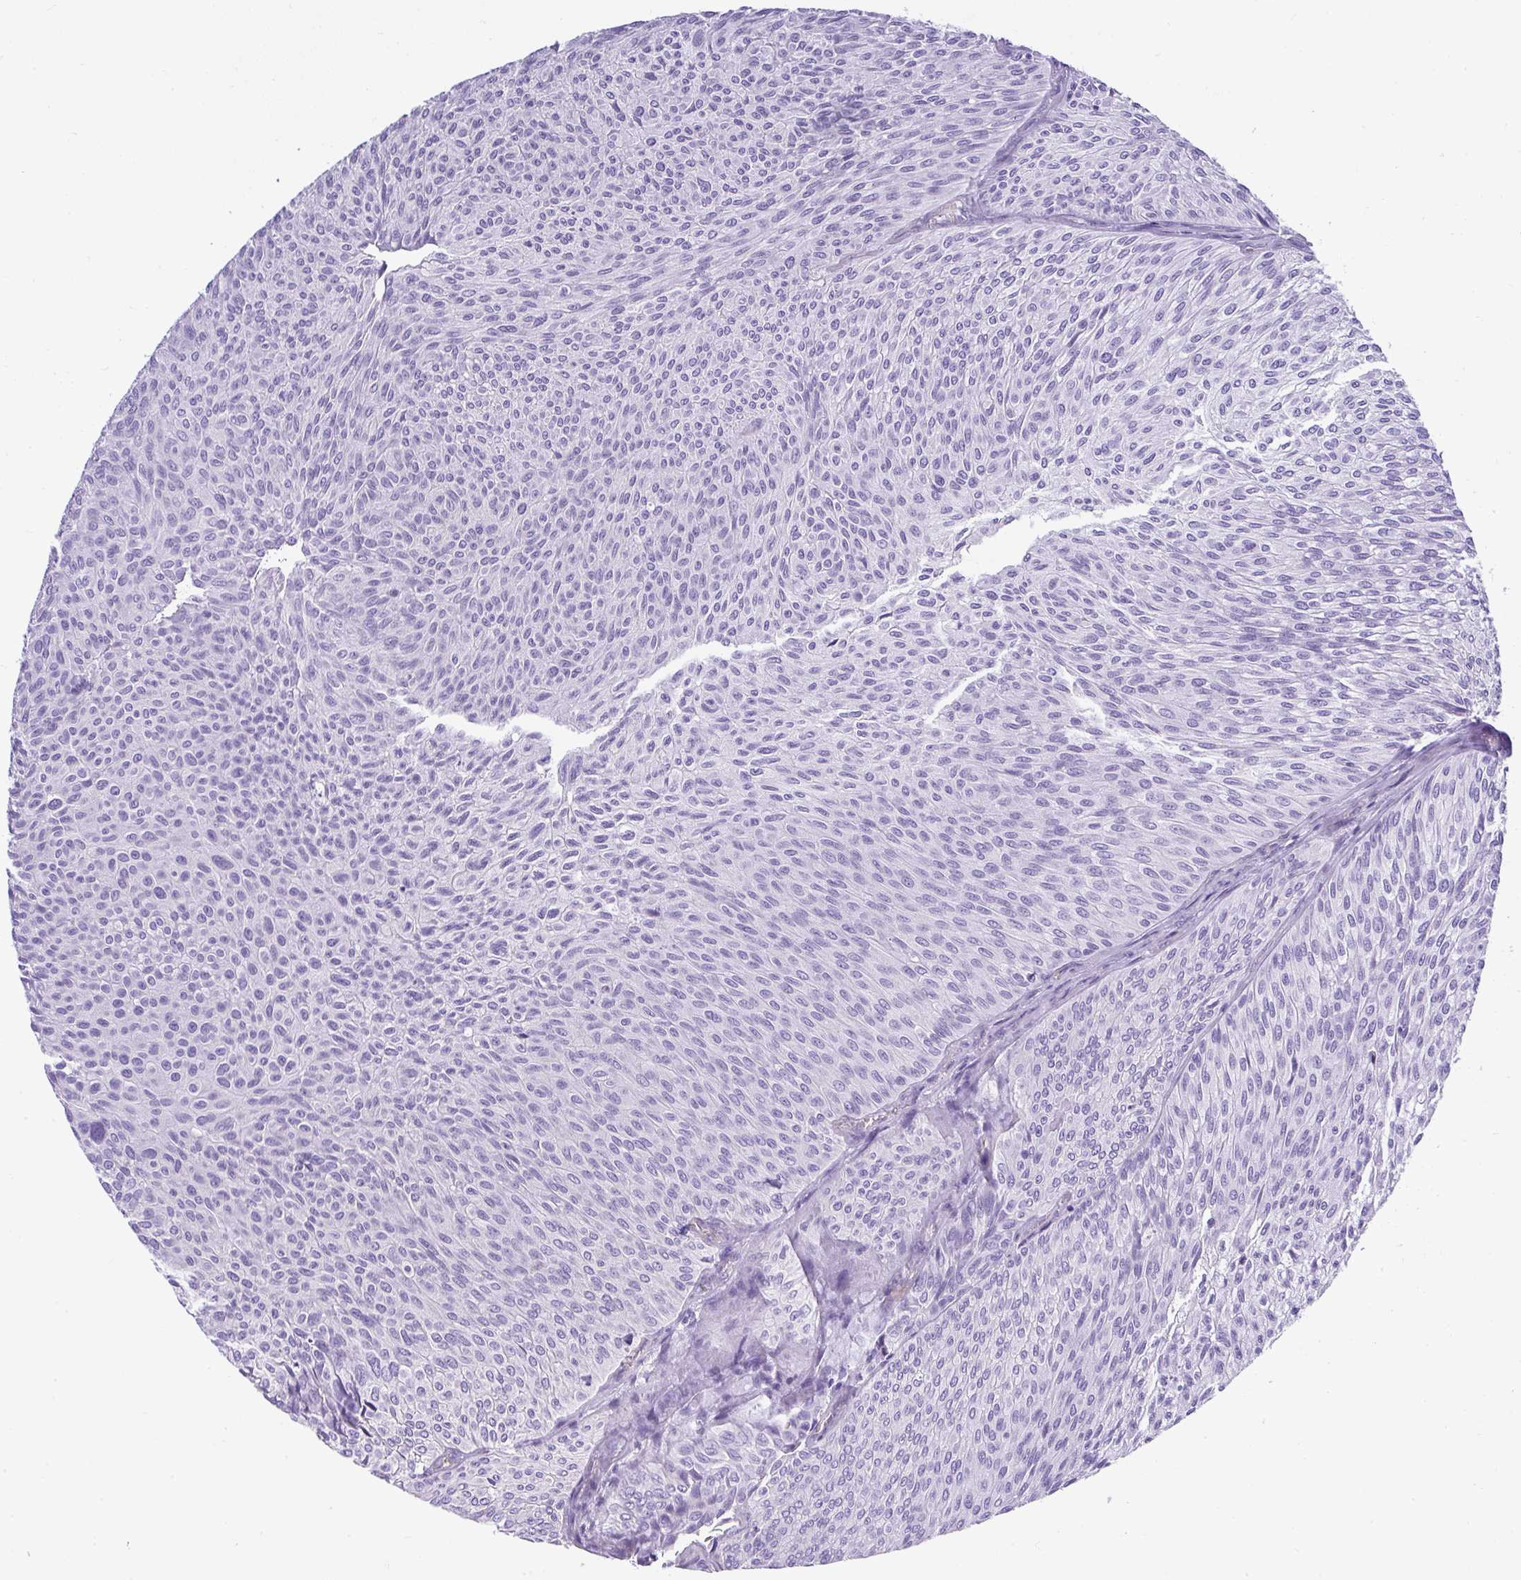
{"staining": {"intensity": "negative", "quantity": "none", "location": "none"}, "tissue": "urothelial cancer", "cell_type": "Tumor cells", "image_type": "cancer", "snomed": [{"axis": "morphology", "description": "Urothelial carcinoma, Low grade"}, {"axis": "topography", "description": "Urinary bladder"}], "caption": "Low-grade urothelial carcinoma was stained to show a protein in brown. There is no significant positivity in tumor cells. (IHC, brightfield microscopy, high magnification).", "gene": "PLPPR3", "patient": {"sex": "male", "age": 91}}